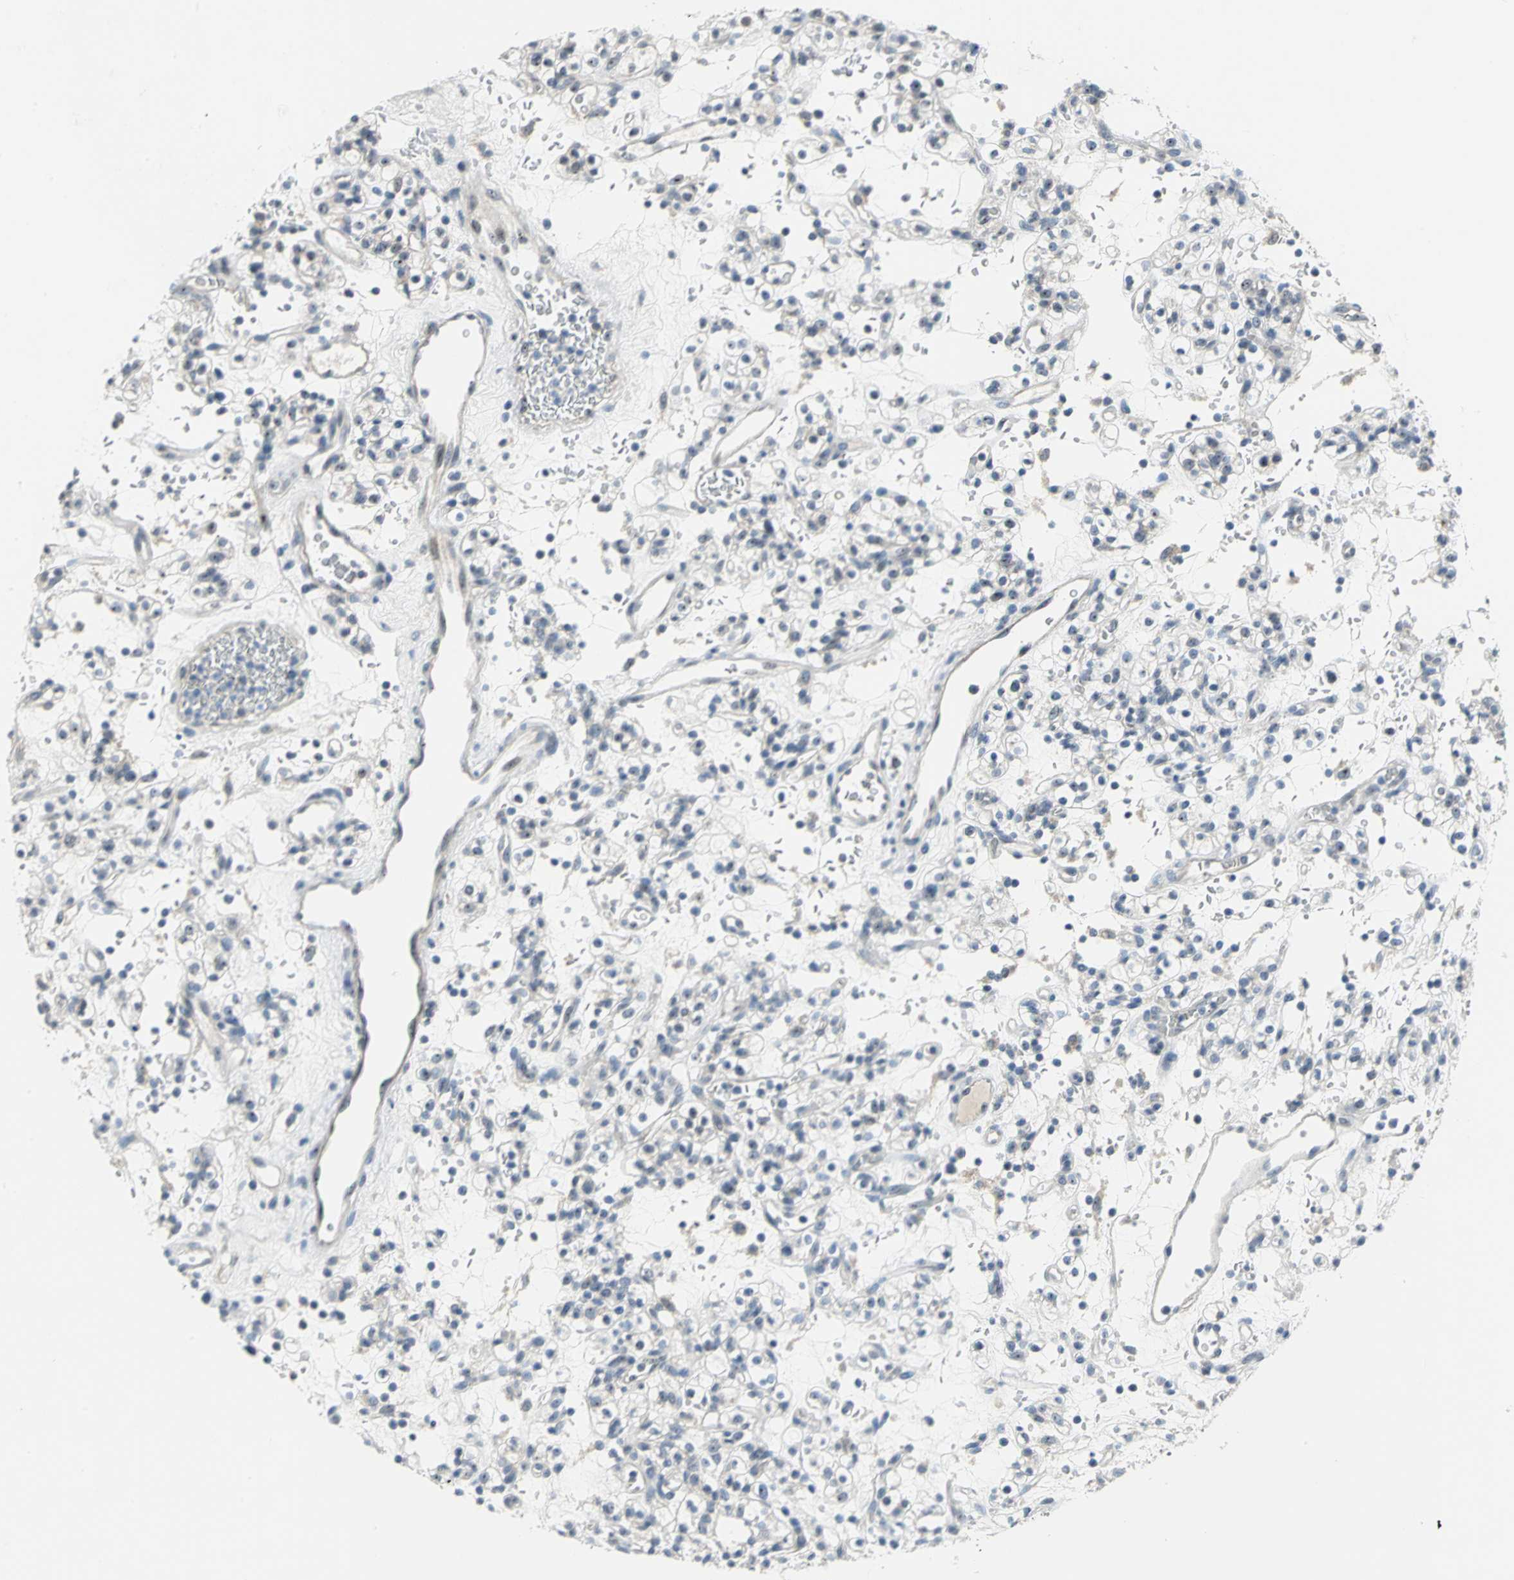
{"staining": {"intensity": "moderate", "quantity": "25%-75%", "location": "nuclear"}, "tissue": "renal cancer", "cell_type": "Tumor cells", "image_type": "cancer", "snomed": [{"axis": "morphology", "description": "Normal tissue, NOS"}, {"axis": "morphology", "description": "Adenocarcinoma, NOS"}, {"axis": "topography", "description": "Kidney"}], "caption": "The immunohistochemical stain labels moderate nuclear expression in tumor cells of renal cancer tissue. (DAB (3,3'-diaminobenzidine) IHC, brown staining for protein, blue staining for nuclei).", "gene": "MYBBP1A", "patient": {"sex": "female", "age": 72}}